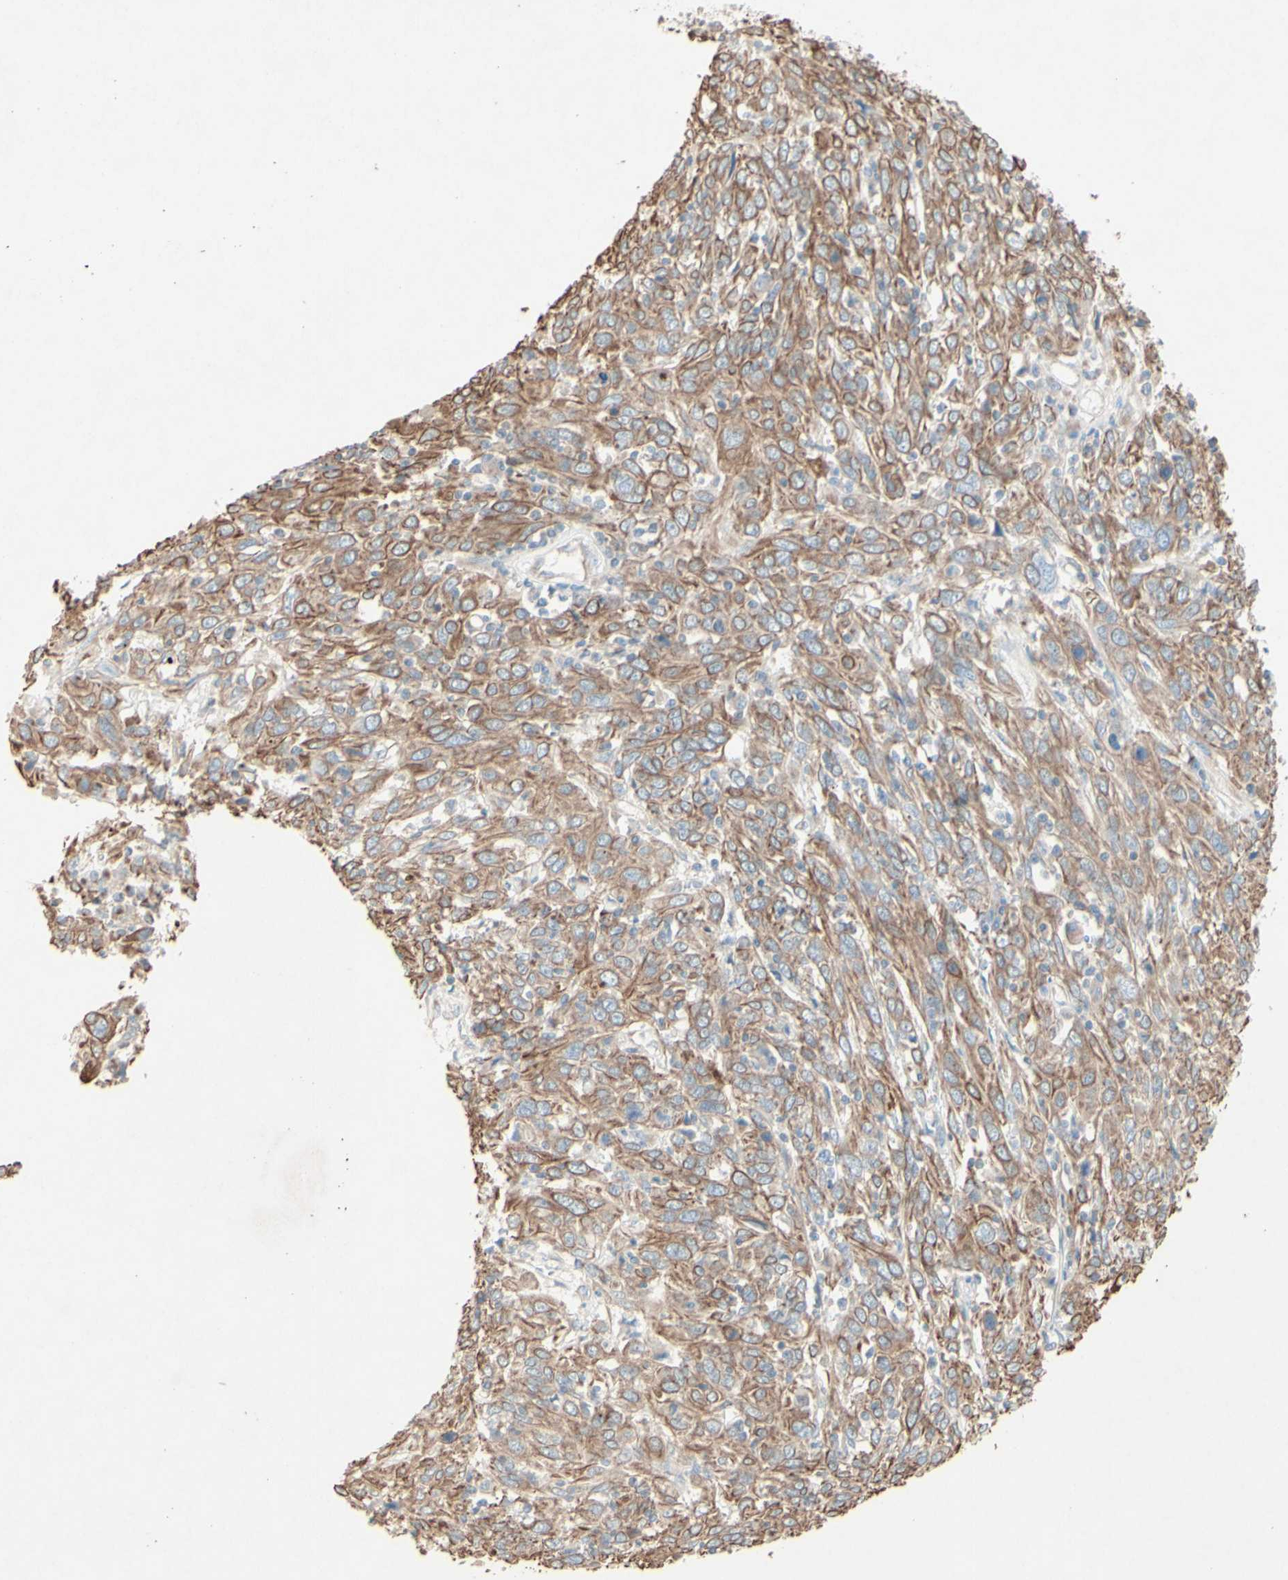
{"staining": {"intensity": "moderate", "quantity": ">75%", "location": "cytoplasmic/membranous"}, "tissue": "cervical cancer", "cell_type": "Tumor cells", "image_type": "cancer", "snomed": [{"axis": "morphology", "description": "Squamous cell carcinoma, NOS"}, {"axis": "topography", "description": "Cervix"}], "caption": "This micrograph displays immunohistochemistry staining of squamous cell carcinoma (cervical), with medium moderate cytoplasmic/membranous positivity in approximately >75% of tumor cells.", "gene": "MTM1", "patient": {"sex": "female", "age": 46}}